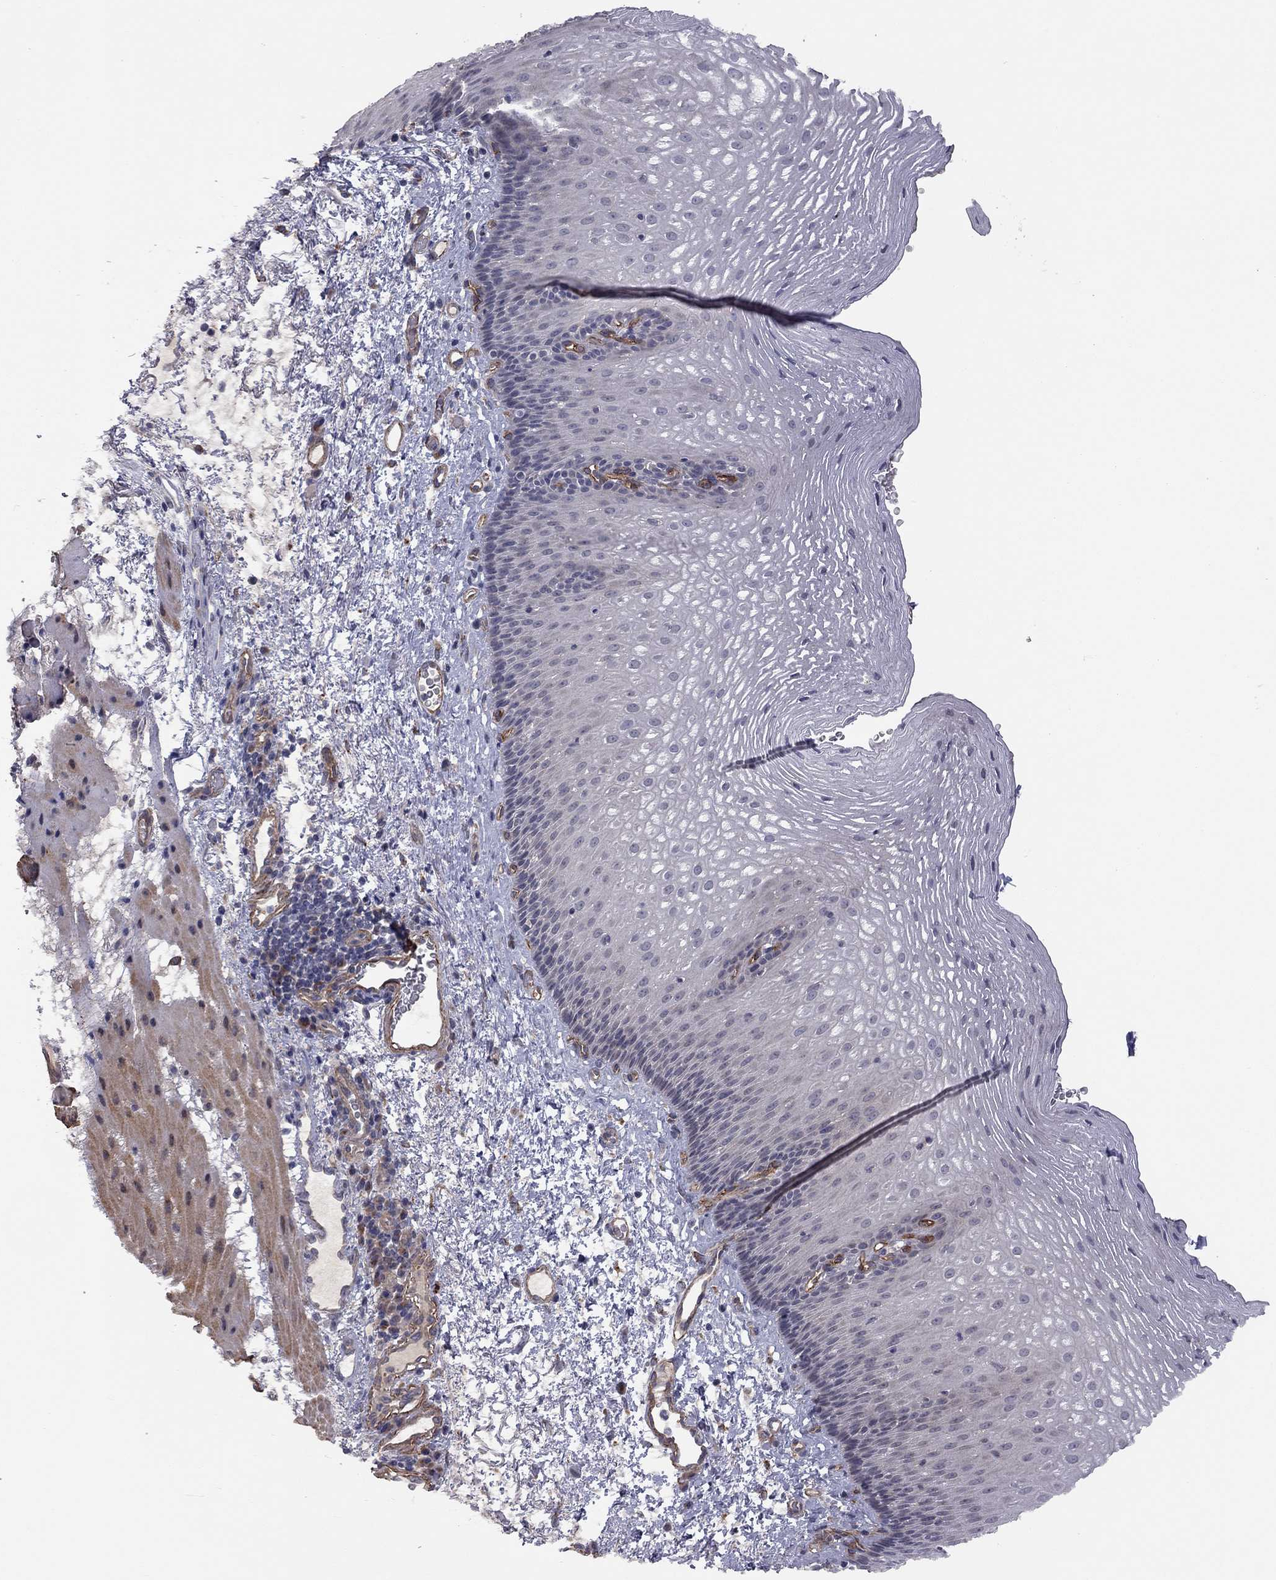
{"staining": {"intensity": "negative", "quantity": "none", "location": "none"}, "tissue": "esophagus", "cell_type": "Squamous epithelial cells", "image_type": "normal", "snomed": [{"axis": "morphology", "description": "Normal tissue, NOS"}, {"axis": "topography", "description": "Esophagus"}], "caption": "There is no significant staining in squamous epithelial cells of esophagus. The staining was performed using DAB to visualize the protein expression in brown, while the nuclei were stained in blue with hematoxylin (Magnification: 20x).", "gene": "EXOC3L2", "patient": {"sex": "male", "age": 76}}